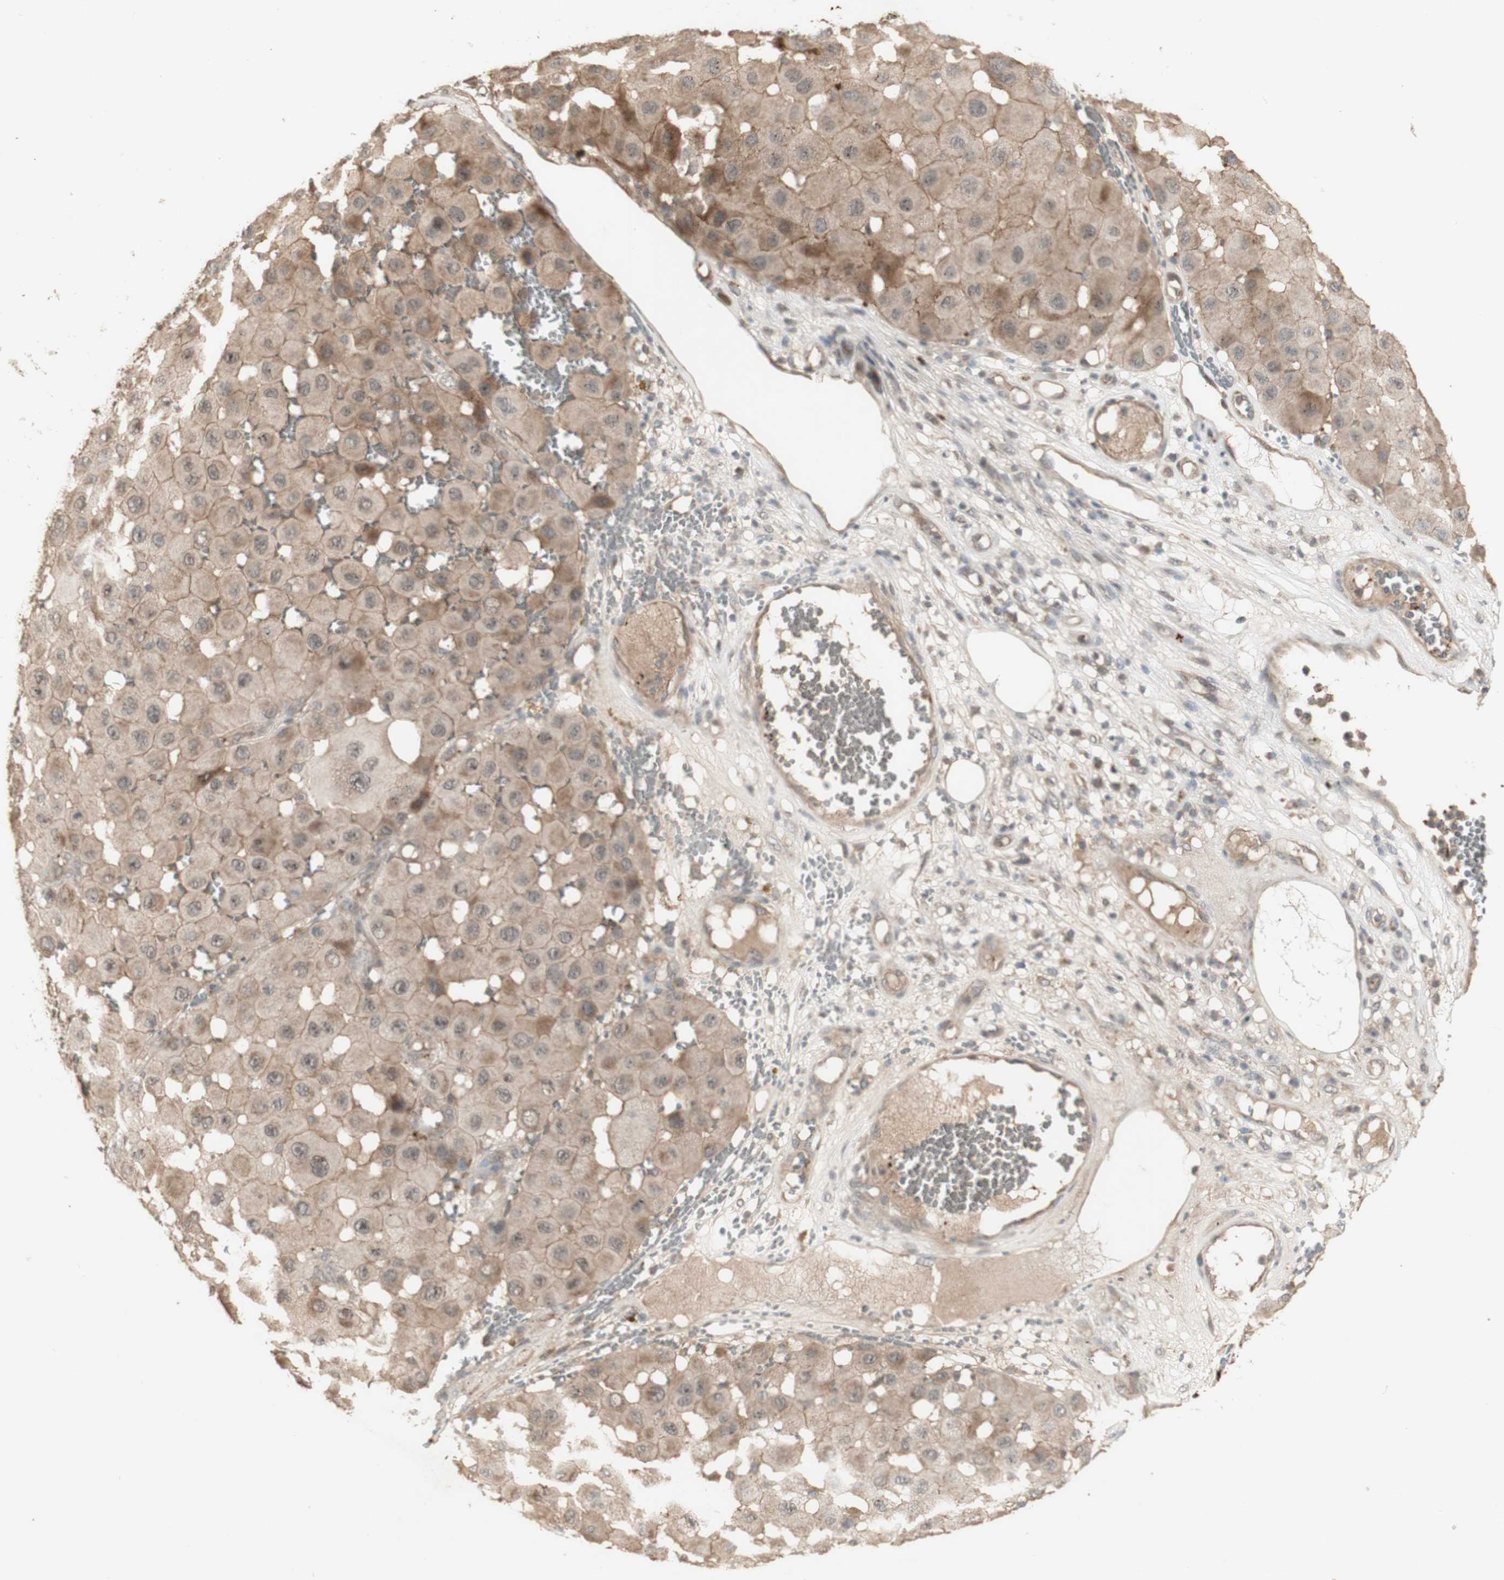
{"staining": {"intensity": "moderate", "quantity": ">75%", "location": "cytoplasmic/membranous"}, "tissue": "melanoma", "cell_type": "Tumor cells", "image_type": "cancer", "snomed": [{"axis": "morphology", "description": "Malignant melanoma, NOS"}, {"axis": "topography", "description": "Skin"}], "caption": "Melanoma stained with a protein marker exhibits moderate staining in tumor cells.", "gene": "ALOX12", "patient": {"sex": "female", "age": 81}}